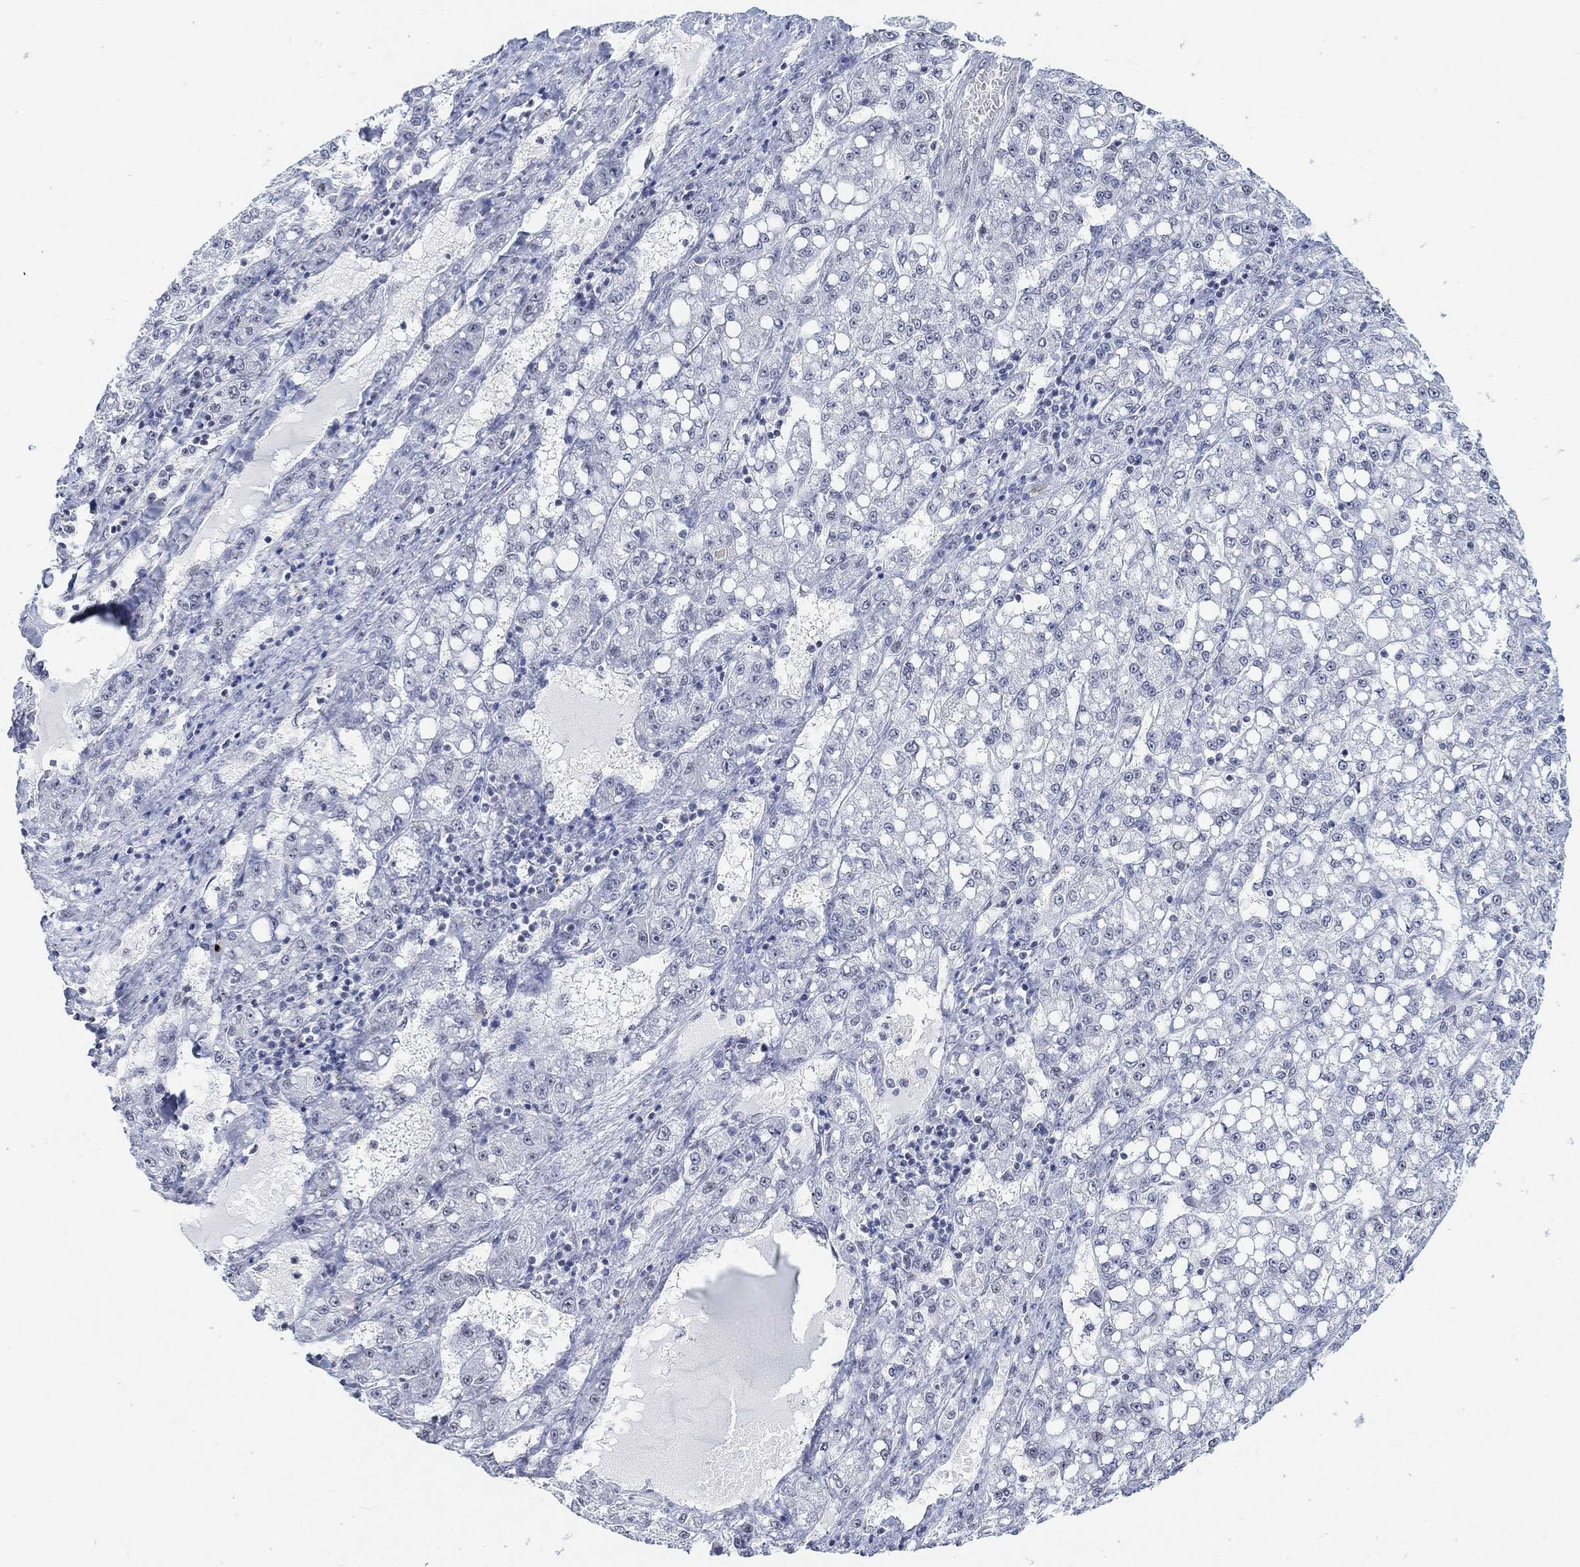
{"staining": {"intensity": "negative", "quantity": "none", "location": "none"}, "tissue": "liver cancer", "cell_type": "Tumor cells", "image_type": "cancer", "snomed": [{"axis": "morphology", "description": "Carcinoma, Hepatocellular, NOS"}, {"axis": "topography", "description": "Liver"}], "caption": "An image of human liver cancer is negative for staining in tumor cells. The staining is performed using DAB (3,3'-diaminobenzidine) brown chromogen with nuclei counter-stained in using hematoxylin.", "gene": "PURG", "patient": {"sex": "female", "age": 65}}